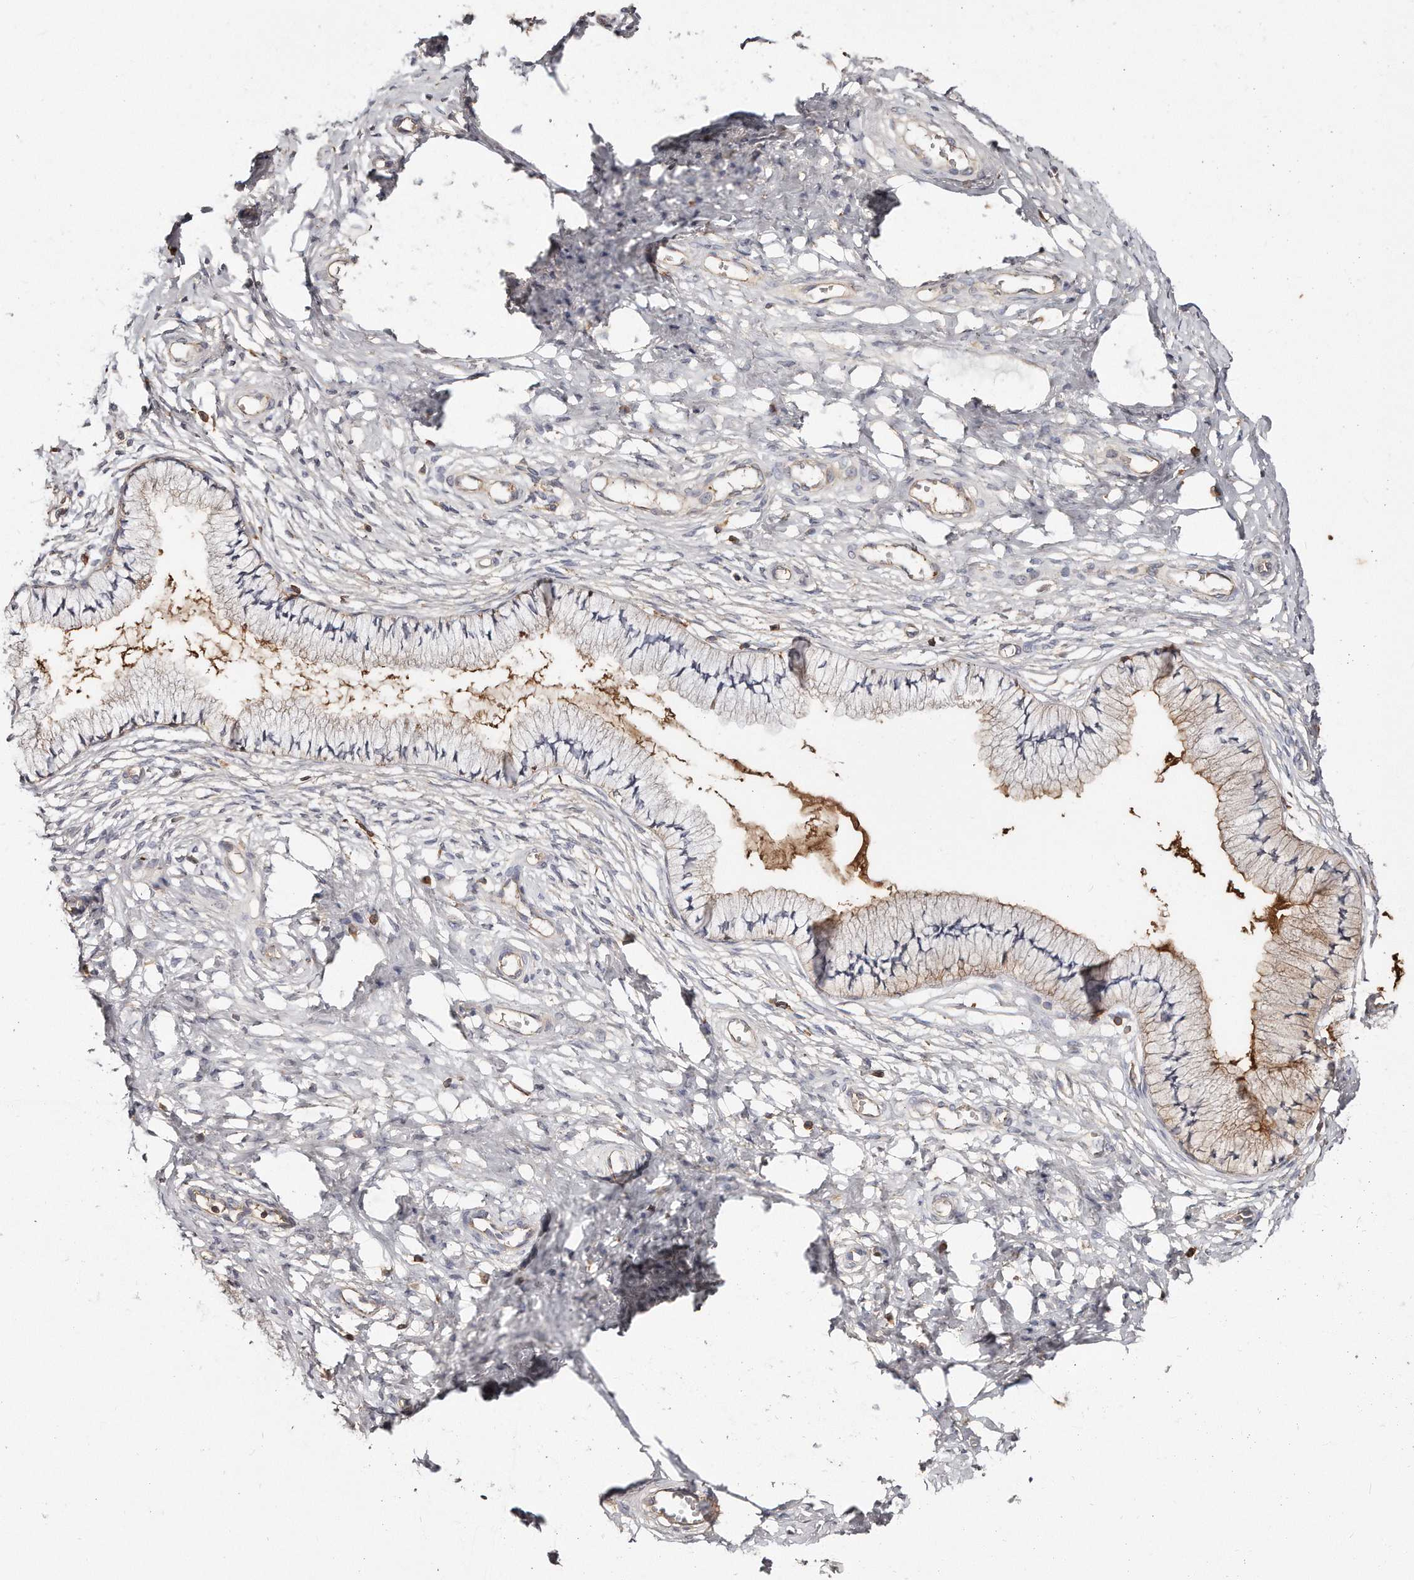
{"staining": {"intensity": "moderate", "quantity": "25%-75%", "location": "cytoplasmic/membranous"}, "tissue": "cervix", "cell_type": "Glandular cells", "image_type": "normal", "snomed": [{"axis": "morphology", "description": "Normal tissue, NOS"}, {"axis": "topography", "description": "Cervix"}], "caption": "Benign cervix reveals moderate cytoplasmic/membranous staining in about 25%-75% of glandular cells, visualized by immunohistochemistry.", "gene": "CAP1", "patient": {"sex": "female", "age": 36}}